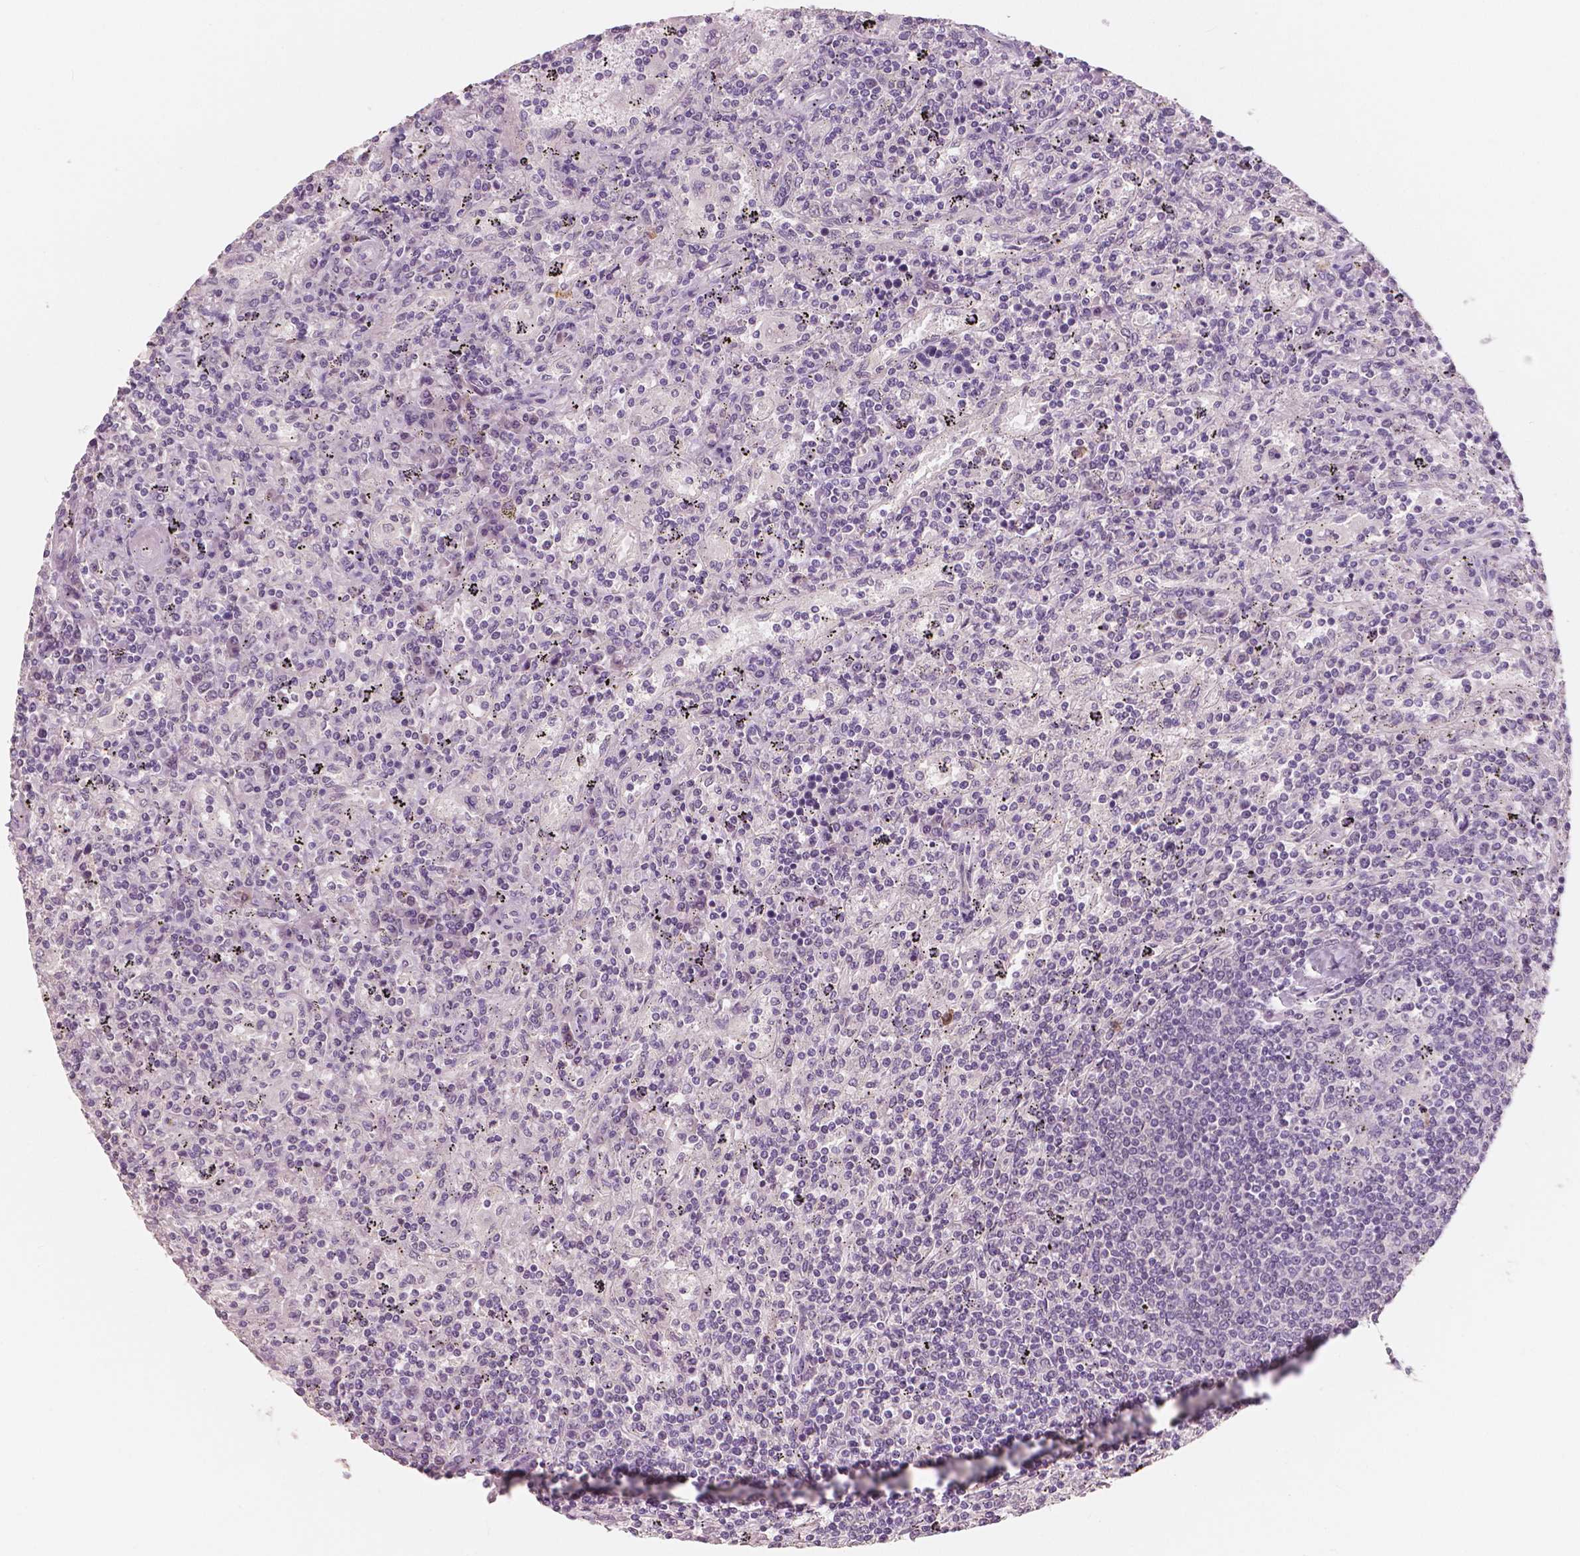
{"staining": {"intensity": "negative", "quantity": "none", "location": "none"}, "tissue": "lymphoma", "cell_type": "Tumor cells", "image_type": "cancer", "snomed": [{"axis": "morphology", "description": "Malignant lymphoma, non-Hodgkin's type, Low grade"}, {"axis": "topography", "description": "Spleen"}], "caption": "The photomicrograph shows no staining of tumor cells in lymphoma.", "gene": "KIT", "patient": {"sex": "male", "age": 62}}